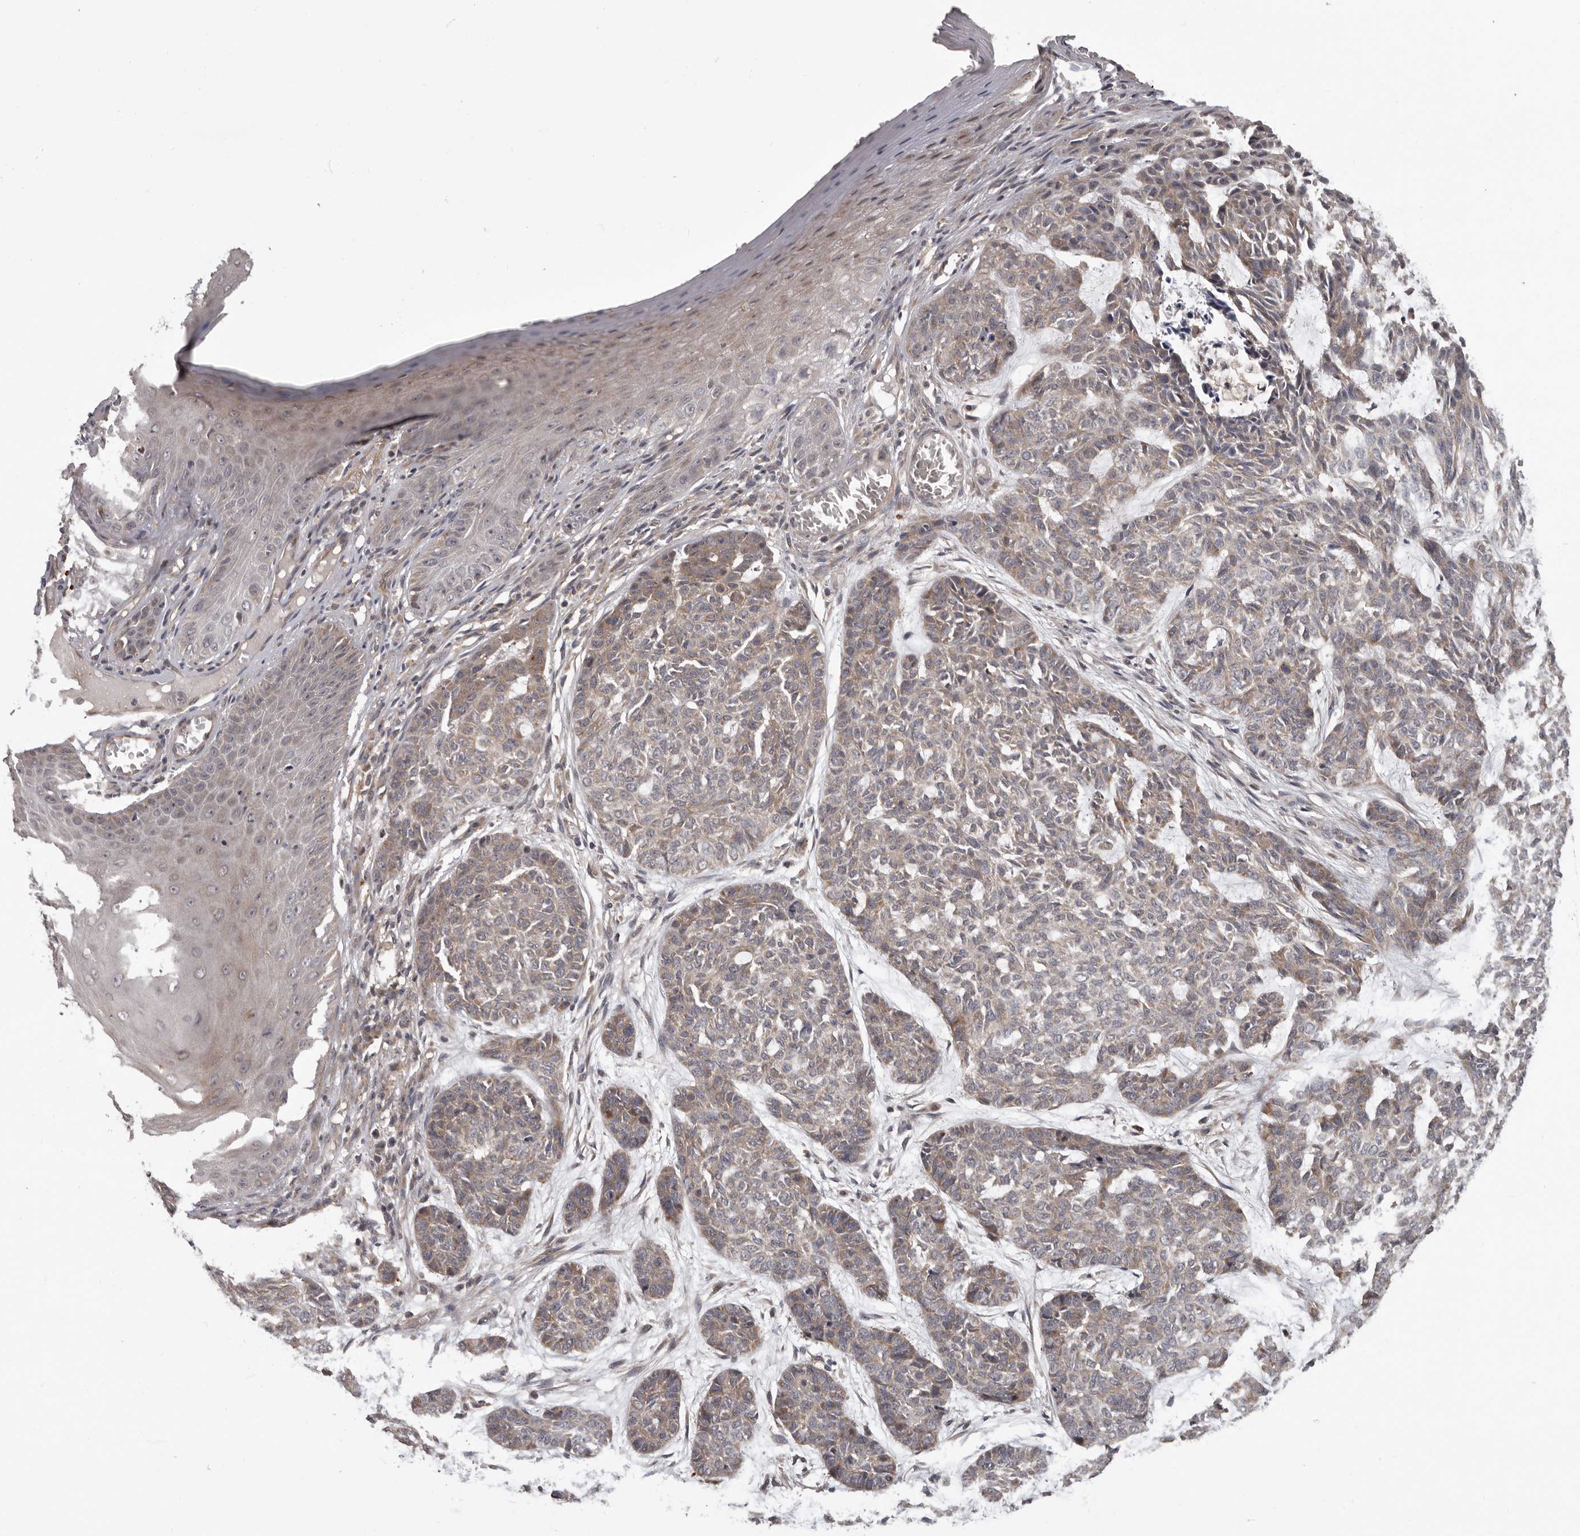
{"staining": {"intensity": "weak", "quantity": "25%-75%", "location": "cytoplasmic/membranous"}, "tissue": "skin cancer", "cell_type": "Tumor cells", "image_type": "cancer", "snomed": [{"axis": "morphology", "description": "Basal cell carcinoma"}, {"axis": "topography", "description": "Skin"}], "caption": "Immunohistochemical staining of human skin cancer exhibits low levels of weak cytoplasmic/membranous expression in about 25%-75% of tumor cells. (Brightfield microscopy of DAB IHC at high magnification).", "gene": "FGFR4", "patient": {"sex": "female", "age": 64}}